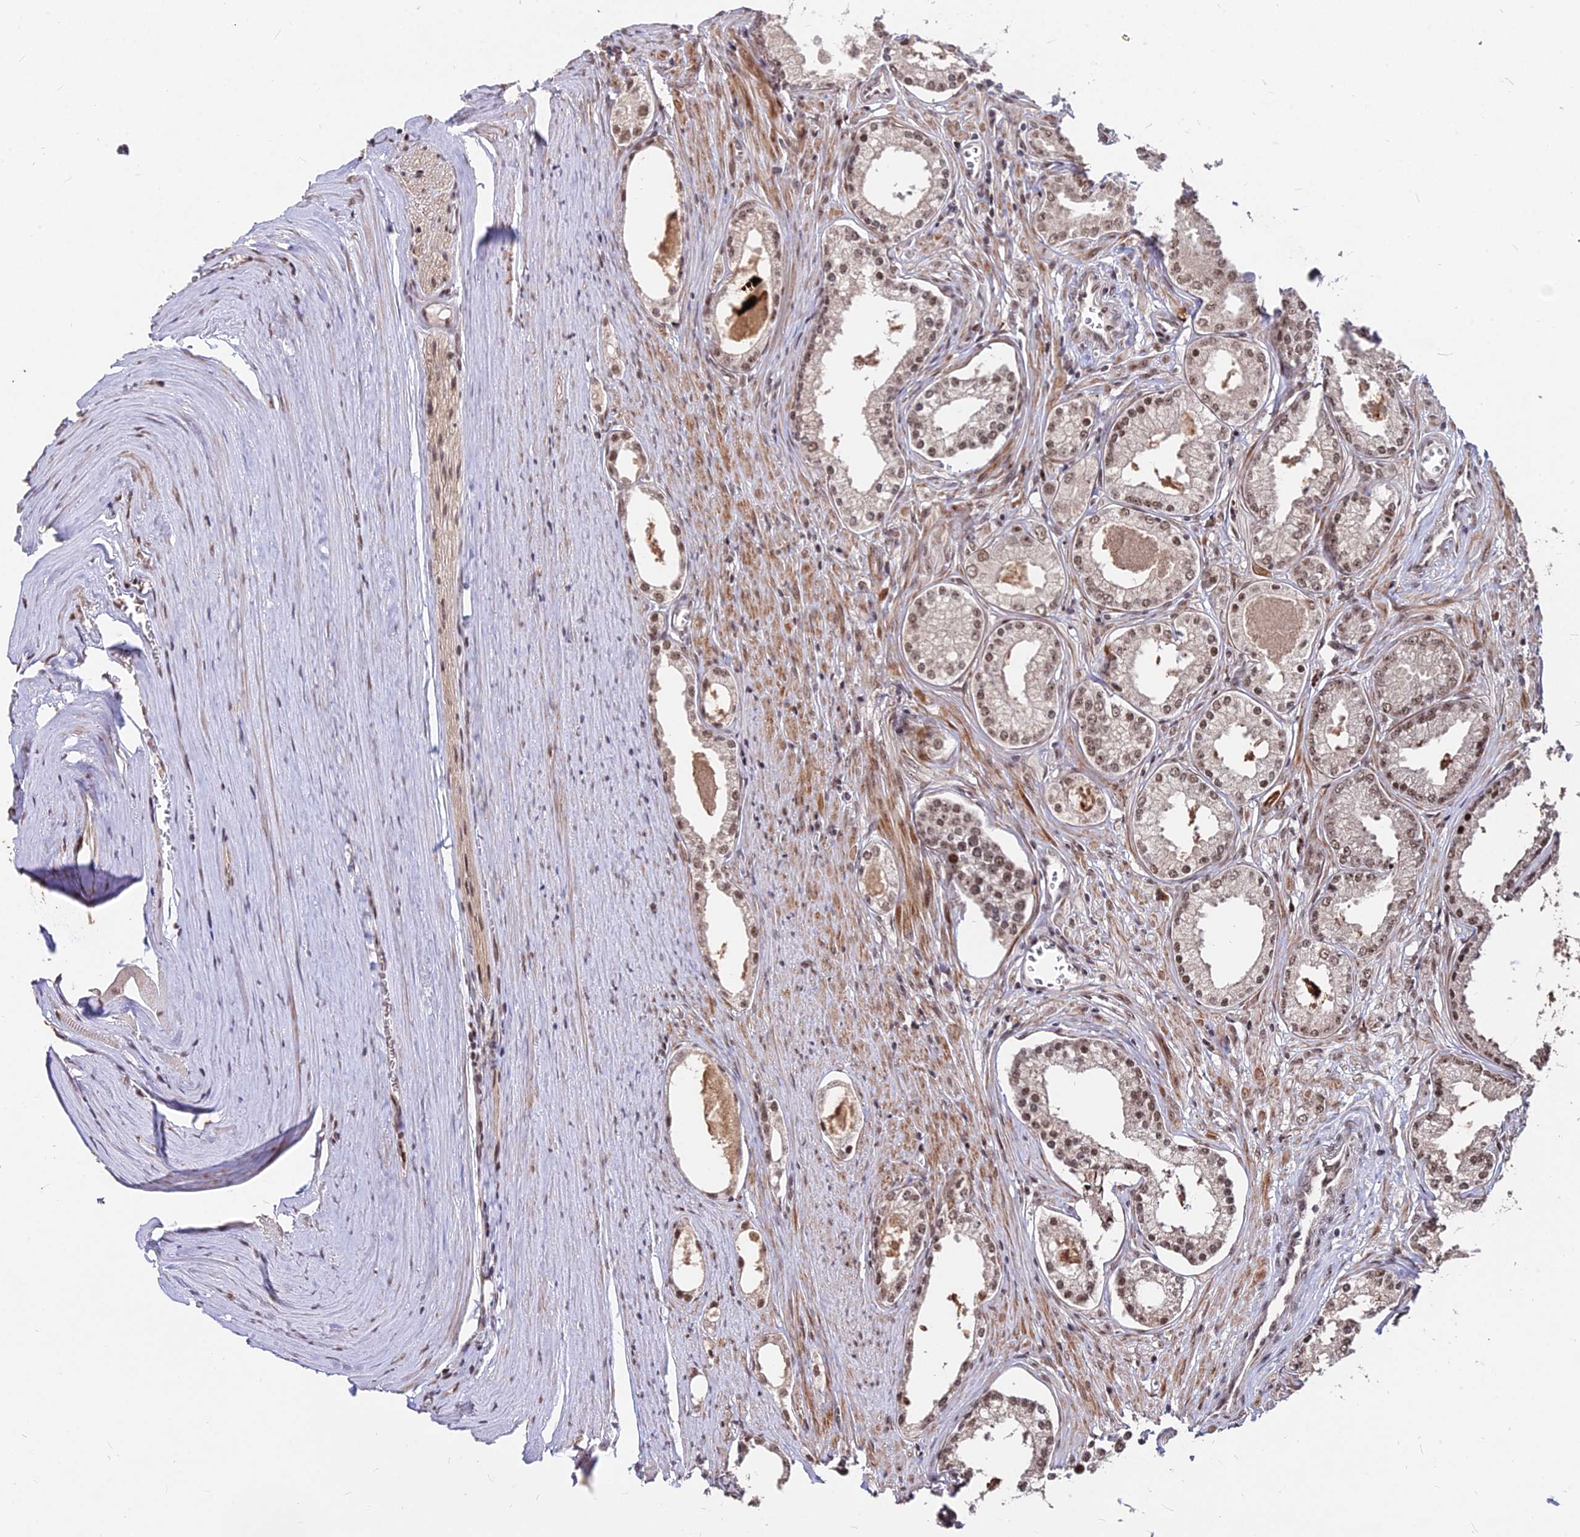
{"staining": {"intensity": "moderate", "quantity": ">75%", "location": "nuclear"}, "tissue": "prostate cancer", "cell_type": "Tumor cells", "image_type": "cancer", "snomed": [{"axis": "morphology", "description": "Adenocarcinoma, High grade"}, {"axis": "topography", "description": "Prostate"}], "caption": "Human prostate adenocarcinoma (high-grade) stained with a brown dye reveals moderate nuclear positive positivity in about >75% of tumor cells.", "gene": "ZBED4", "patient": {"sex": "male", "age": 68}}